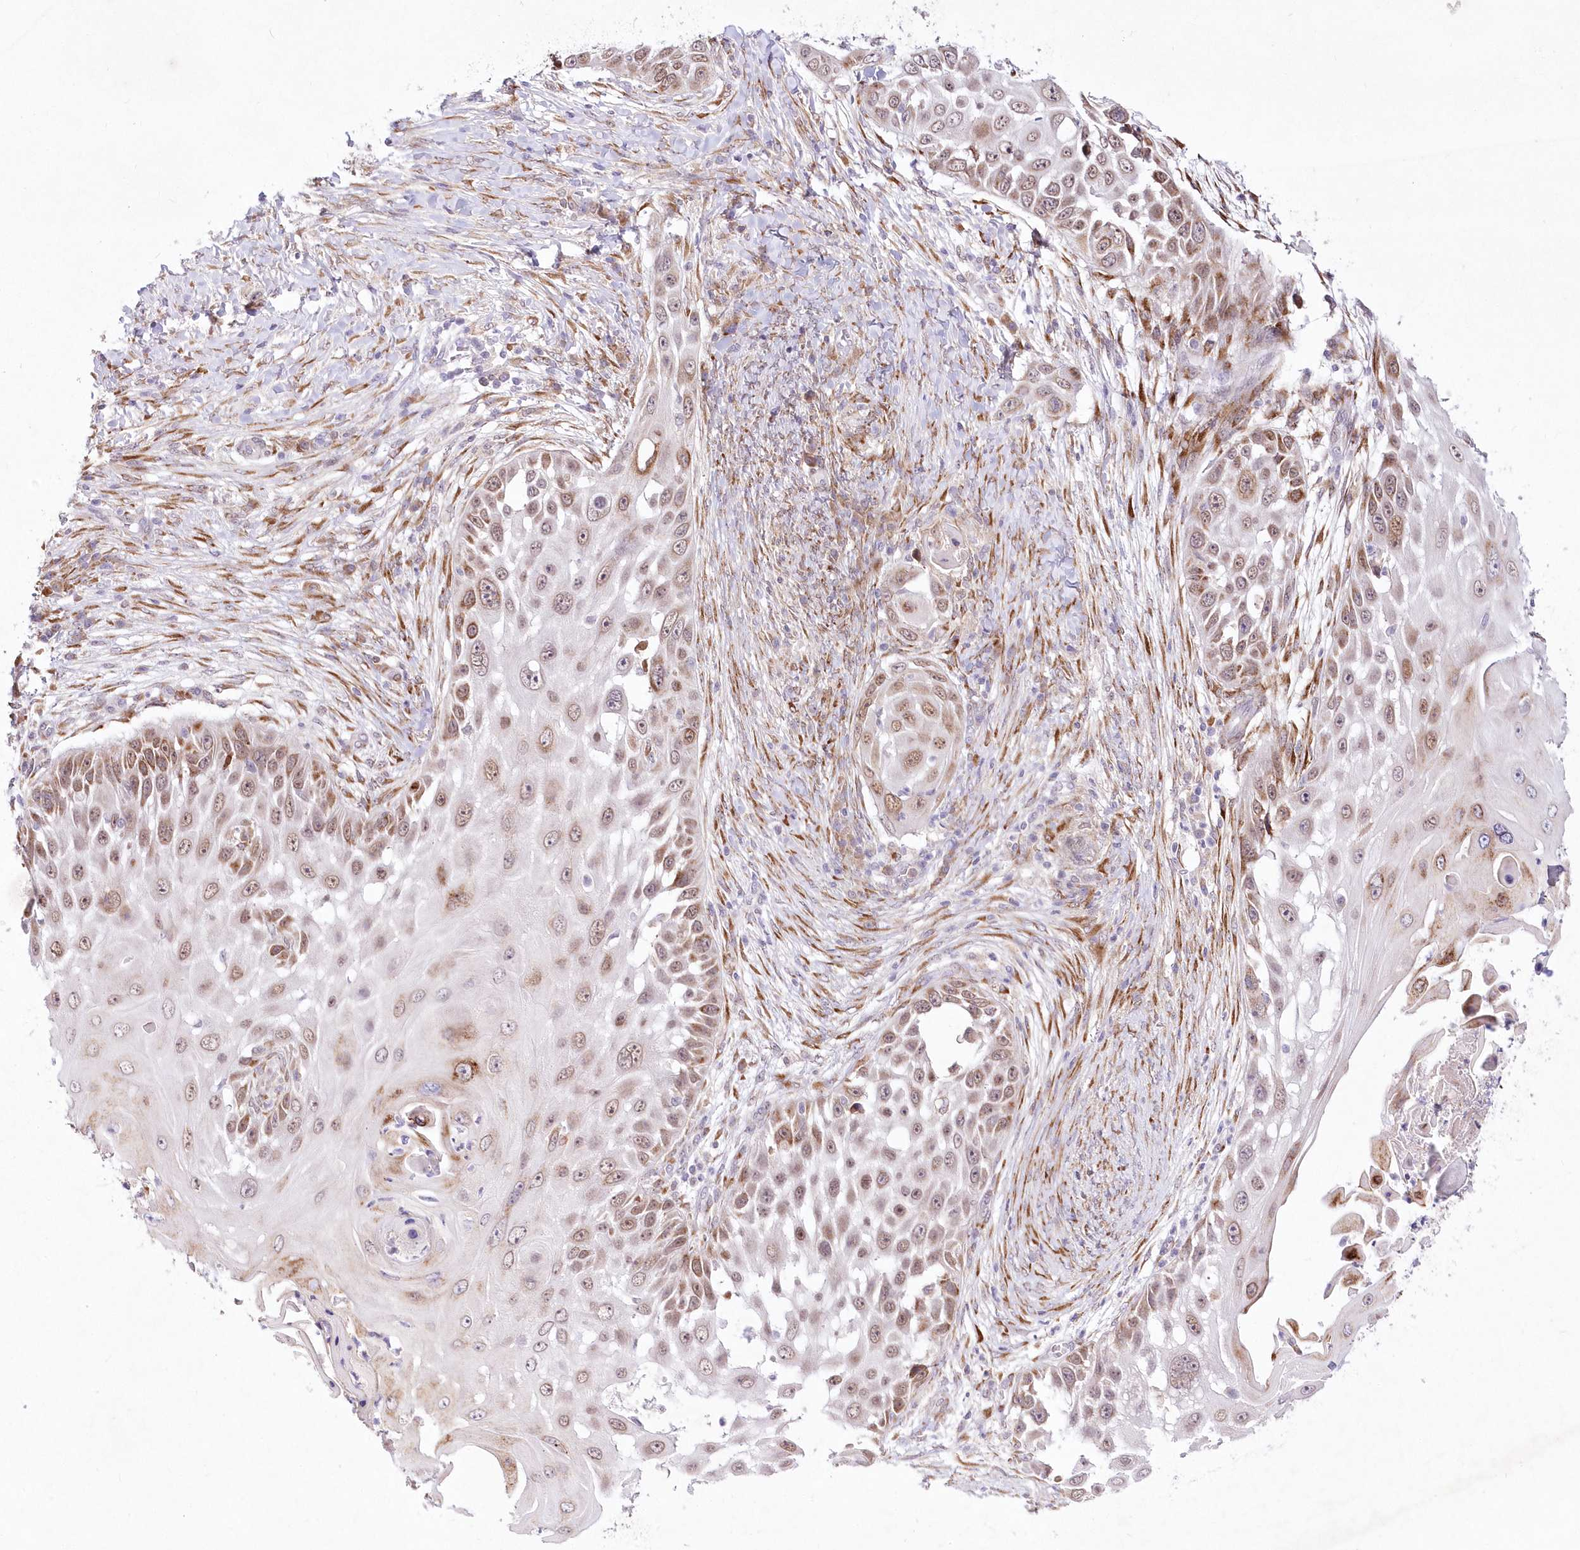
{"staining": {"intensity": "strong", "quantity": "25%-75%", "location": "nuclear"}, "tissue": "skin cancer", "cell_type": "Tumor cells", "image_type": "cancer", "snomed": [{"axis": "morphology", "description": "Squamous cell carcinoma, NOS"}, {"axis": "topography", "description": "Skin"}], "caption": "Skin cancer stained for a protein (brown) displays strong nuclear positive staining in approximately 25%-75% of tumor cells.", "gene": "LDB1", "patient": {"sex": "female", "age": 44}}